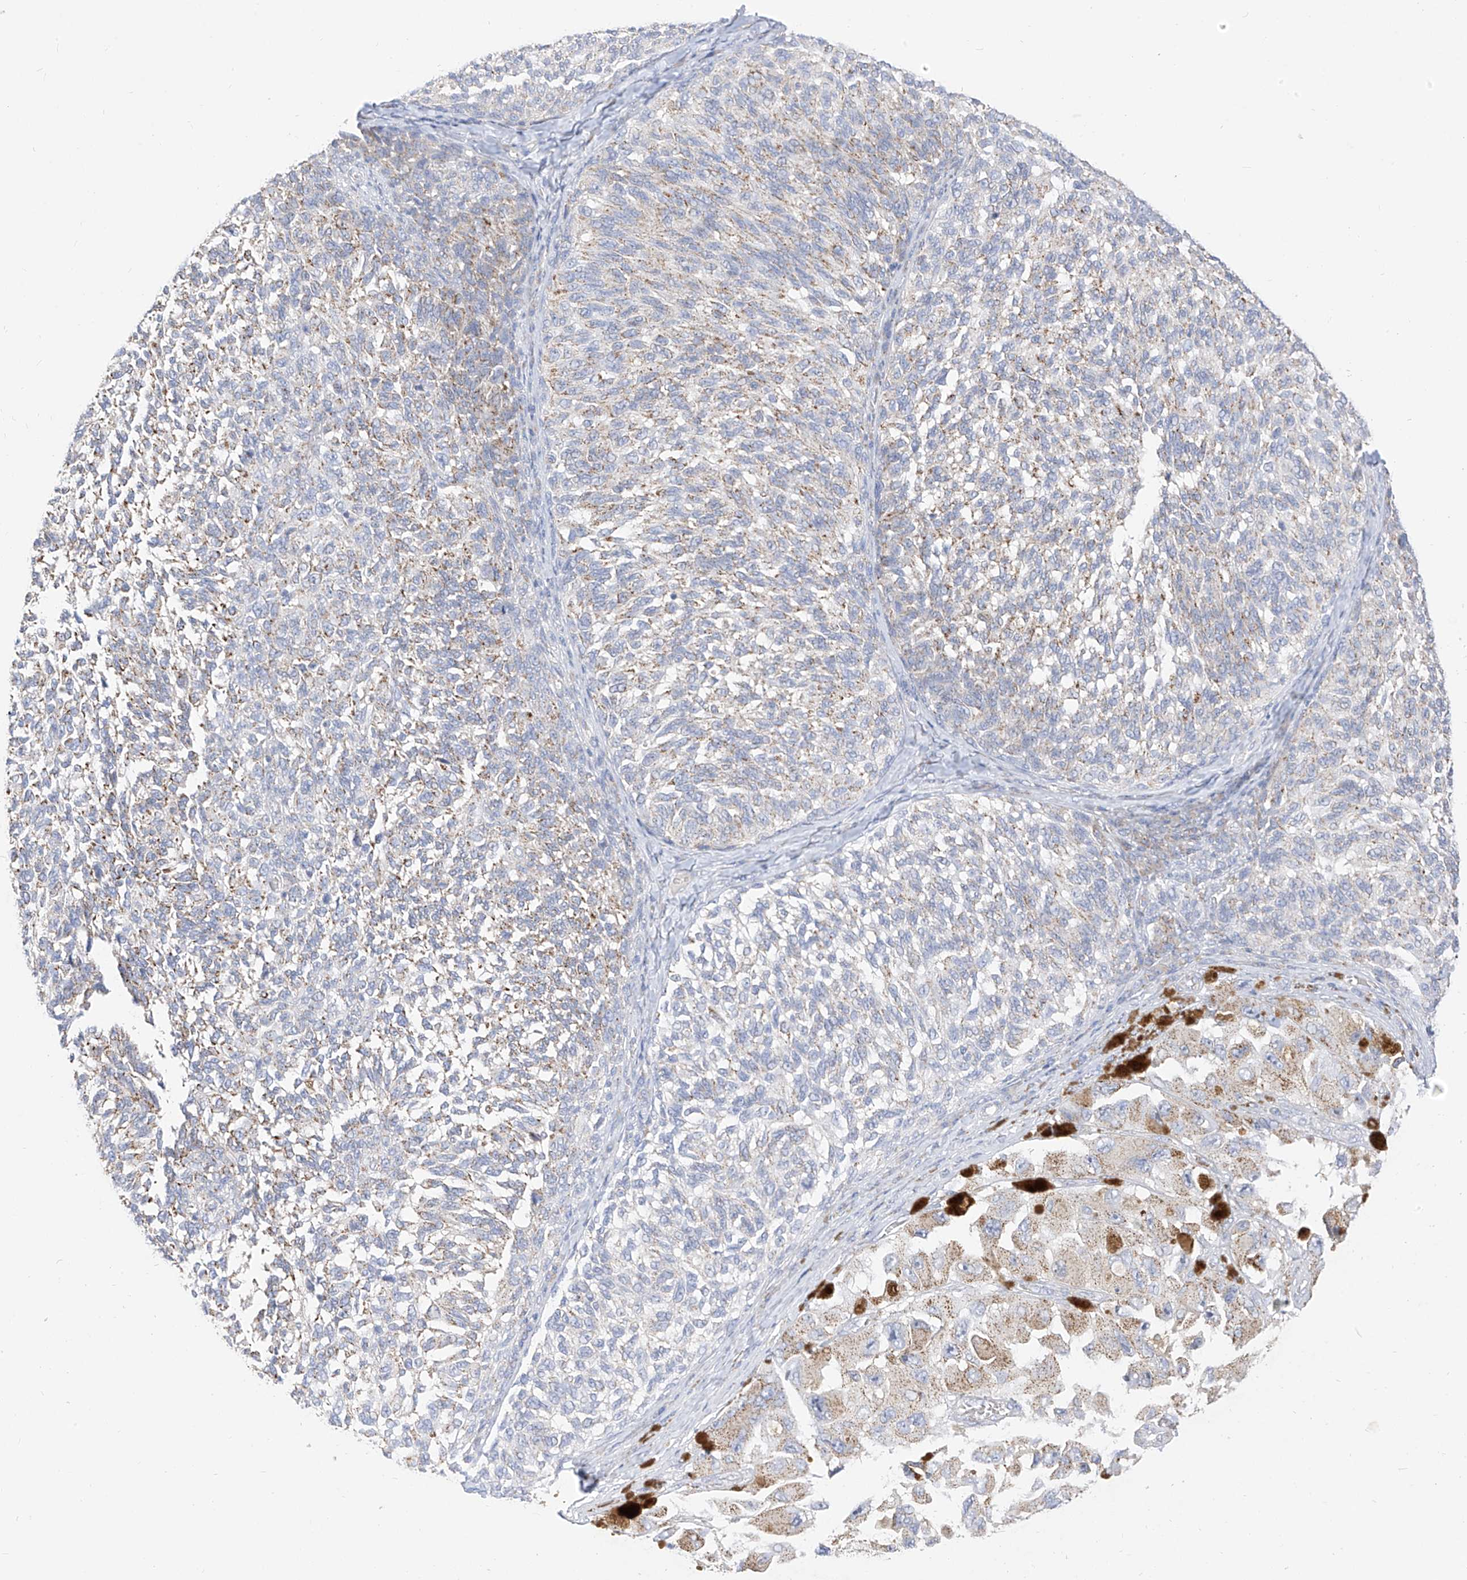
{"staining": {"intensity": "weak", "quantity": "25%-75%", "location": "cytoplasmic/membranous"}, "tissue": "melanoma", "cell_type": "Tumor cells", "image_type": "cancer", "snomed": [{"axis": "morphology", "description": "Malignant melanoma, NOS"}, {"axis": "topography", "description": "Skin"}], "caption": "There is low levels of weak cytoplasmic/membranous positivity in tumor cells of melanoma, as demonstrated by immunohistochemical staining (brown color).", "gene": "RASA2", "patient": {"sex": "female", "age": 73}}